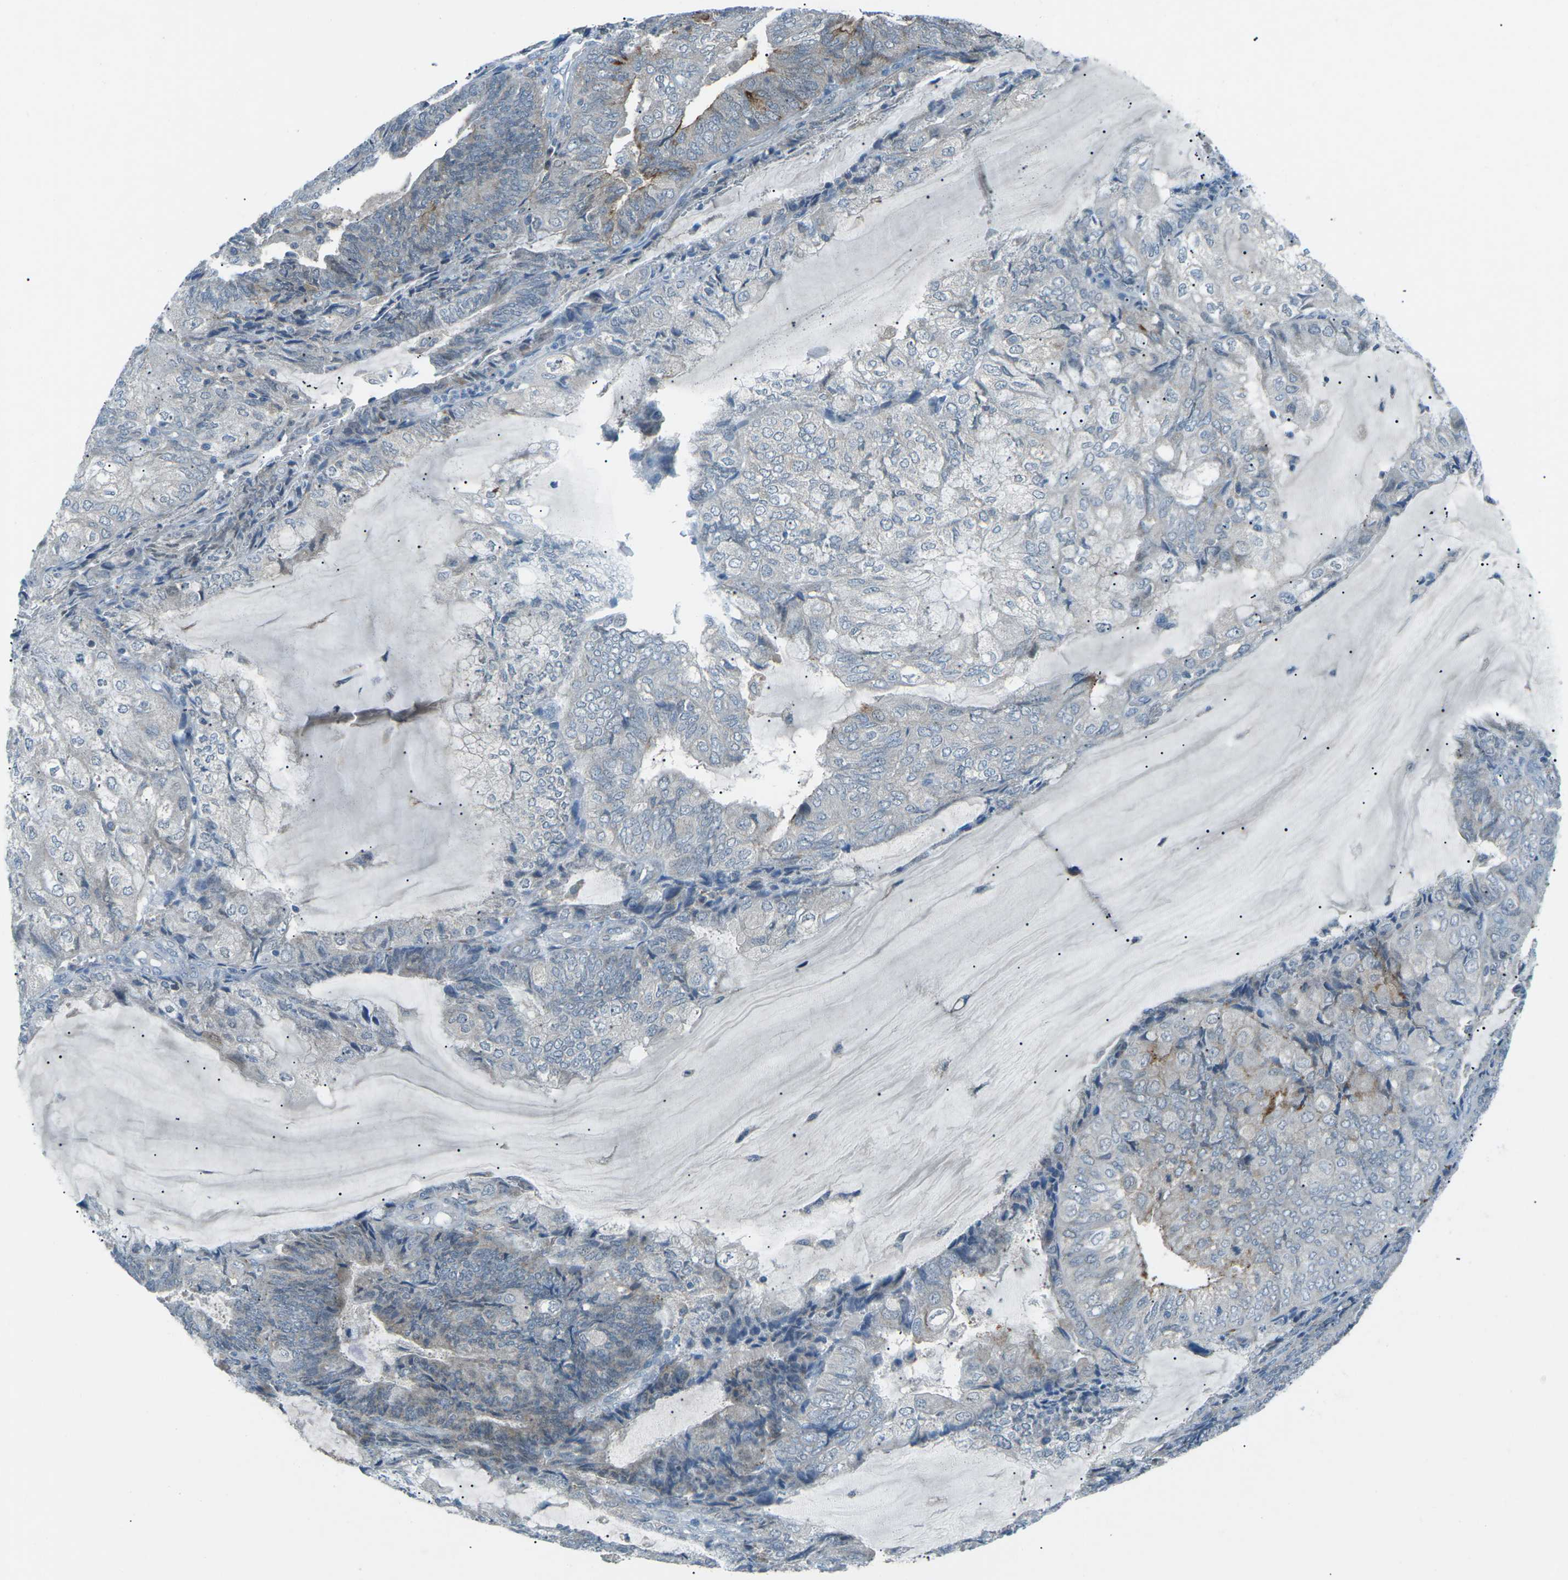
{"staining": {"intensity": "moderate", "quantity": "<25%", "location": "cytoplasmic/membranous"}, "tissue": "endometrial cancer", "cell_type": "Tumor cells", "image_type": "cancer", "snomed": [{"axis": "morphology", "description": "Adenocarcinoma, NOS"}, {"axis": "topography", "description": "Endometrium"}], "caption": "Endometrial adenocarcinoma stained for a protein (brown) reveals moderate cytoplasmic/membranous positive positivity in about <25% of tumor cells.", "gene": "PRKCA", "patient": {"sex": "female", "age": 81}}